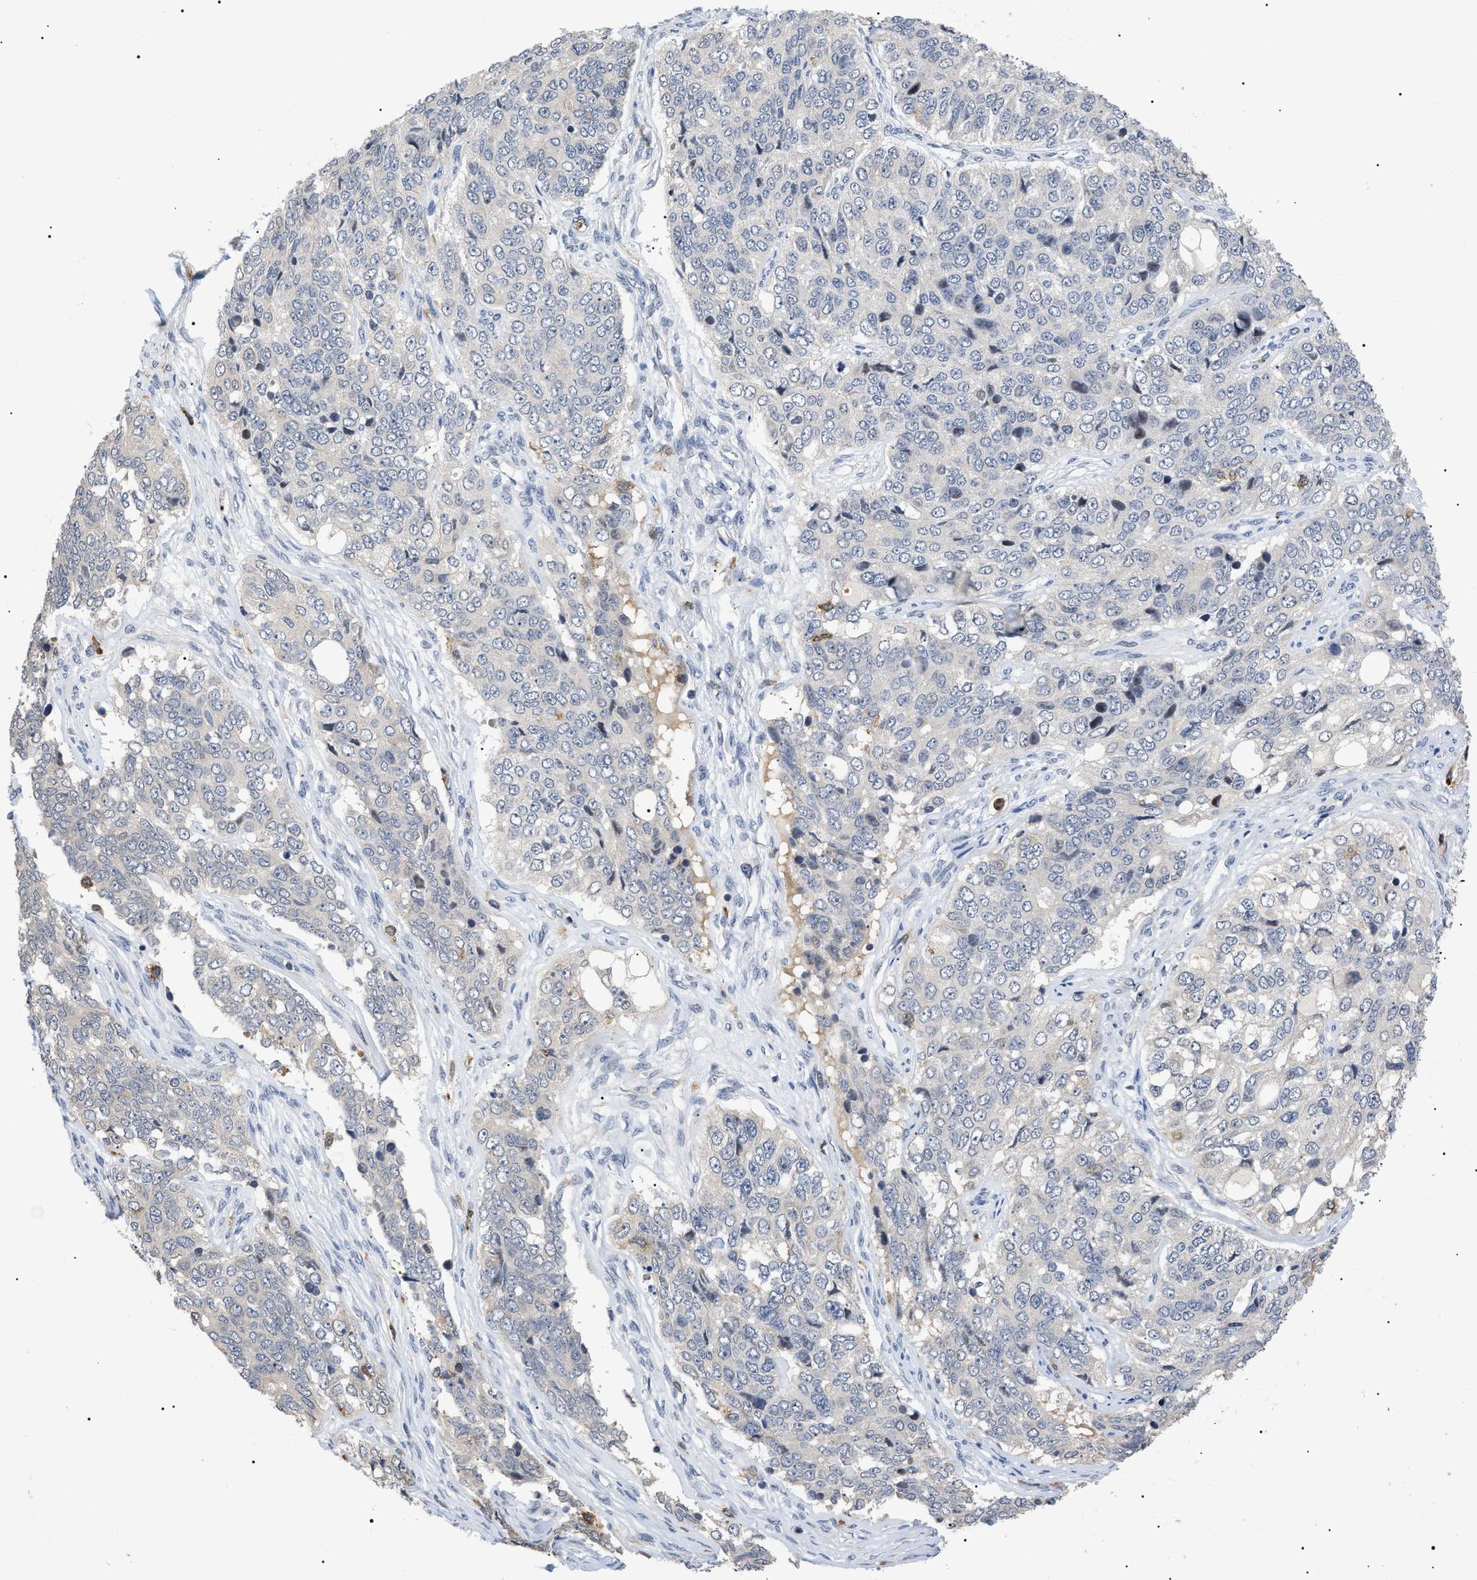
{"staining": {"intensity": "negative", "quantity": "none", "location": "none"}, "tissue": "ovarian cancer", "cell_type": "Tumor cells", "image_type": "cancer", "snomed": [{"axis": "morphology", "description": "Carcinoma, endometroid"}, {"axis": "topography", "description": "Ovary"}], "caption": "This is a micrograph of IHC staining of ovarian cancer (endometroid carcinoma), which shows no staining in tumor cells.", "gene": "CD300A", "patient": {"sex": "female", "age": 51}}